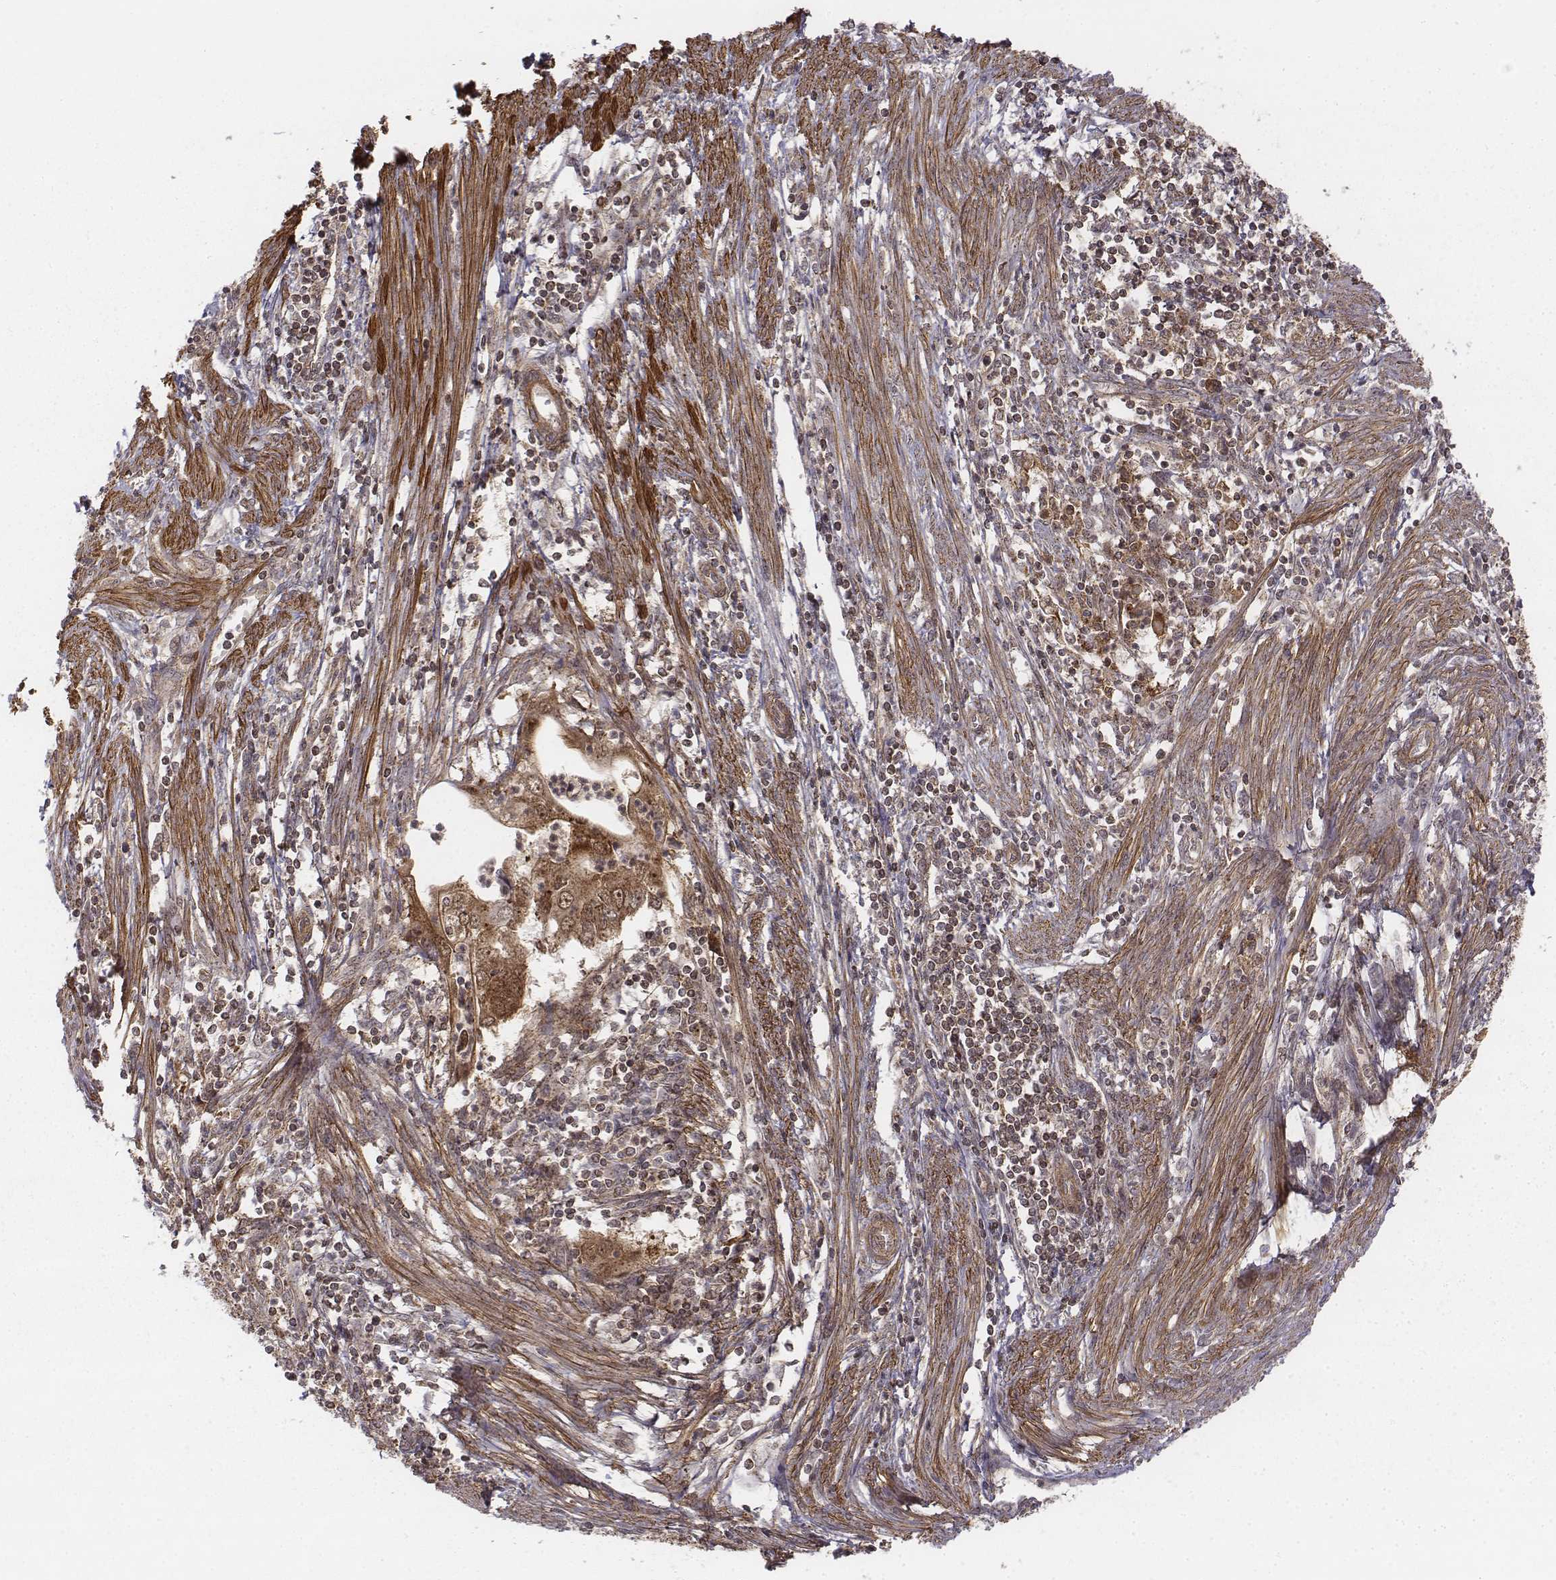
{"staining": {"intensity": "moderate", "quantity": ">75%", "location": "cytoplasmic/membranous,nuclear"}, "tissue": "endometrial cancer", "cell_type": "Tumor cells", "image_type": "cancer", "snomed": [{"axis": "morphology", "description": "Adenocarcinoma, NOS"}, {"axis": "topography", "description": "Endometrium"}], "caption": "Human endometrial cancer (adenocarcinoma) stained with a protein marker reveals moderate staining in tumor cells.", "gene": "ZFYVE19", "patient": {"sex": "female", "age": 50}}